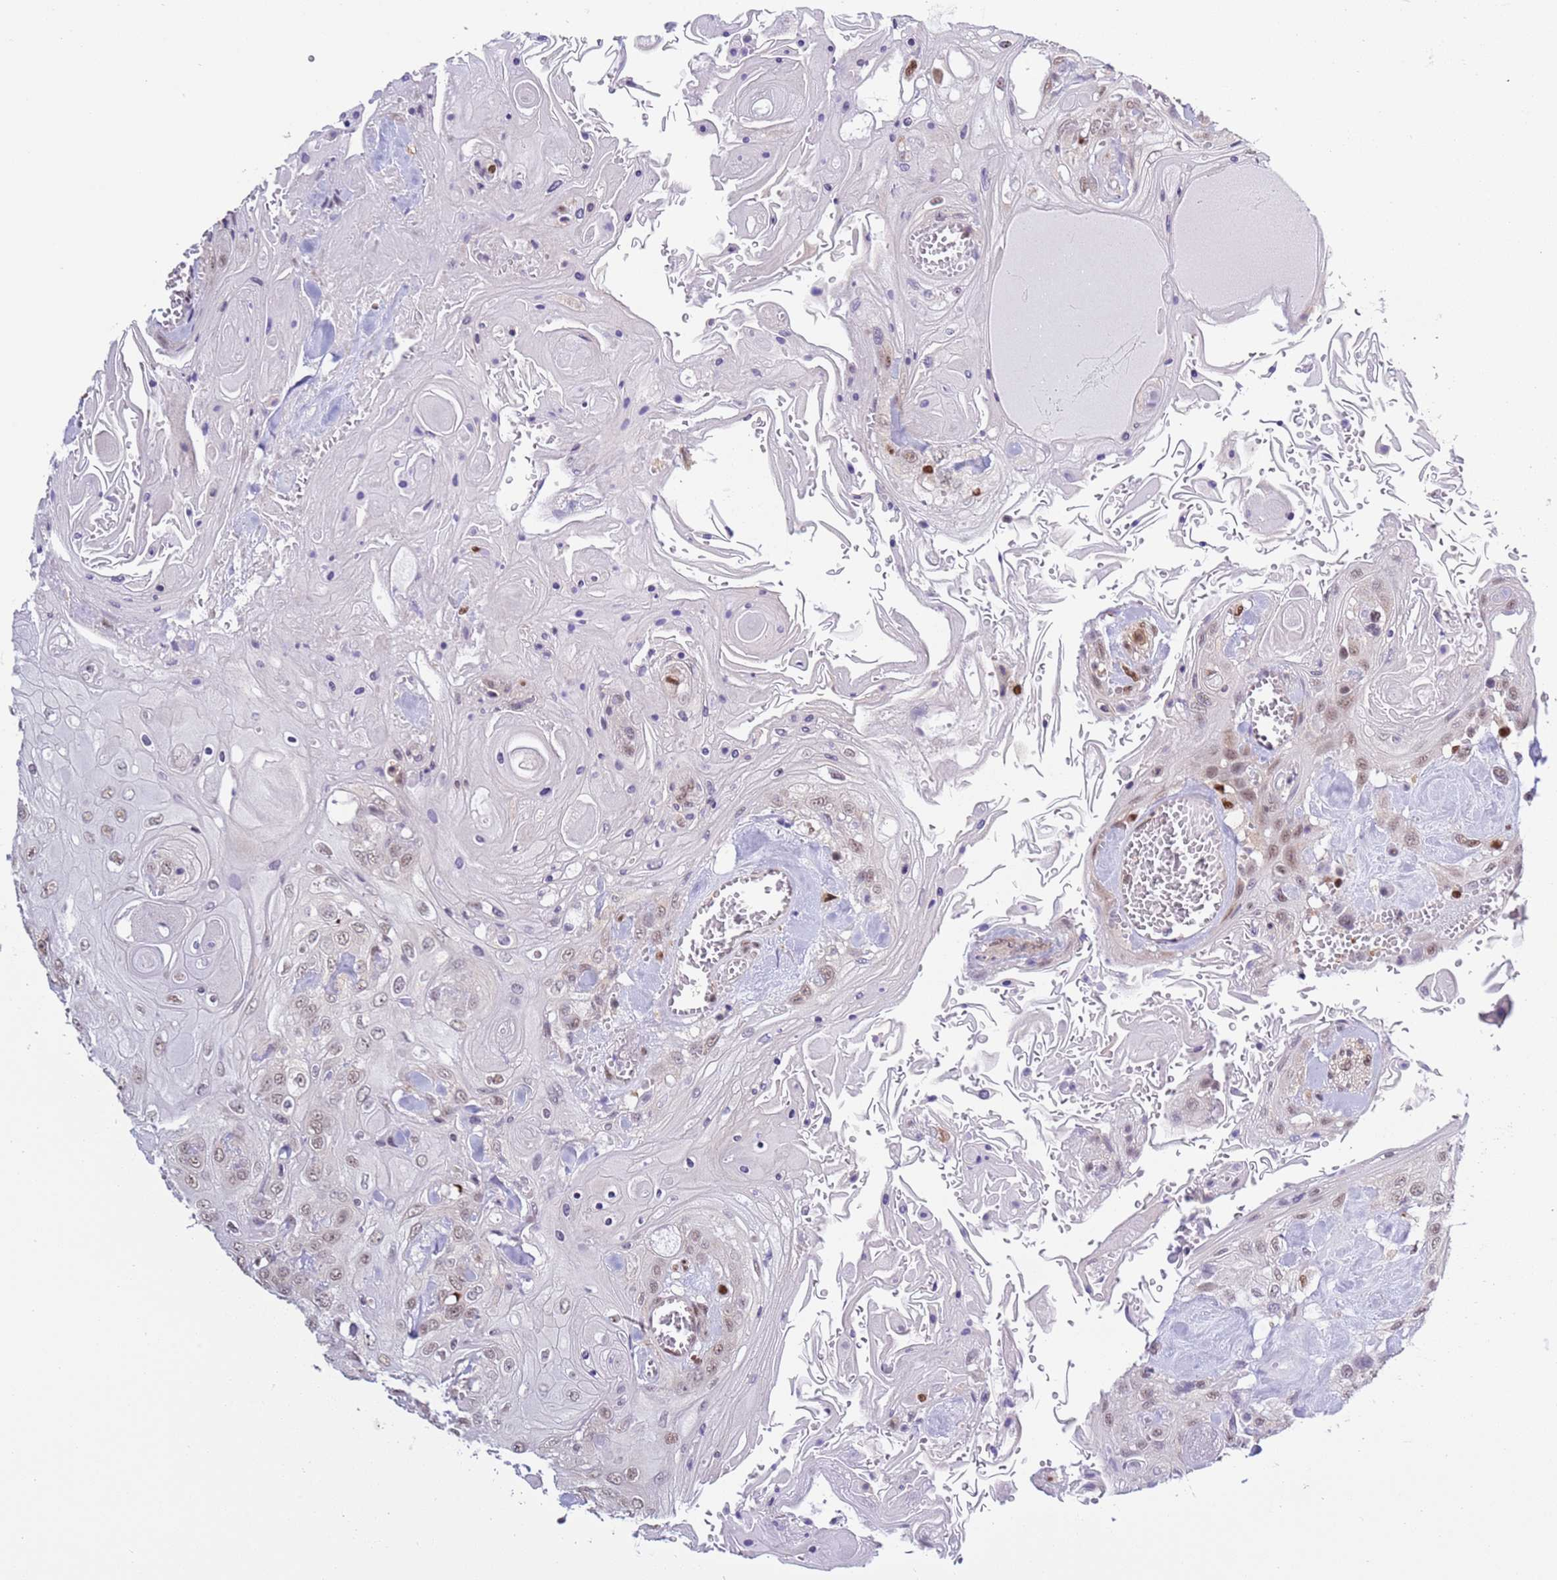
{"staining": {"intensity": "weak", "quantity": "25%-75%", "location": "nuclear"}, "tissue": "head and neck cancer", "cell_type": "Tumor cells", "image_type": "cancer", "snomed": [{"axis": "morphology", "description": "Squamous cell carcinoma, NOS"}, {"axis": "topography", "description": "Head-Neck"}], "caption": "This is a histology image of immunohistochemistry (IHC) staining of head and neck cancer (squamous cell carcinoma), which shows weak positivity in the nuclear of tumor cells.", "gene": "PRPF6", "patient": {"sex": "female", "age": 43}}